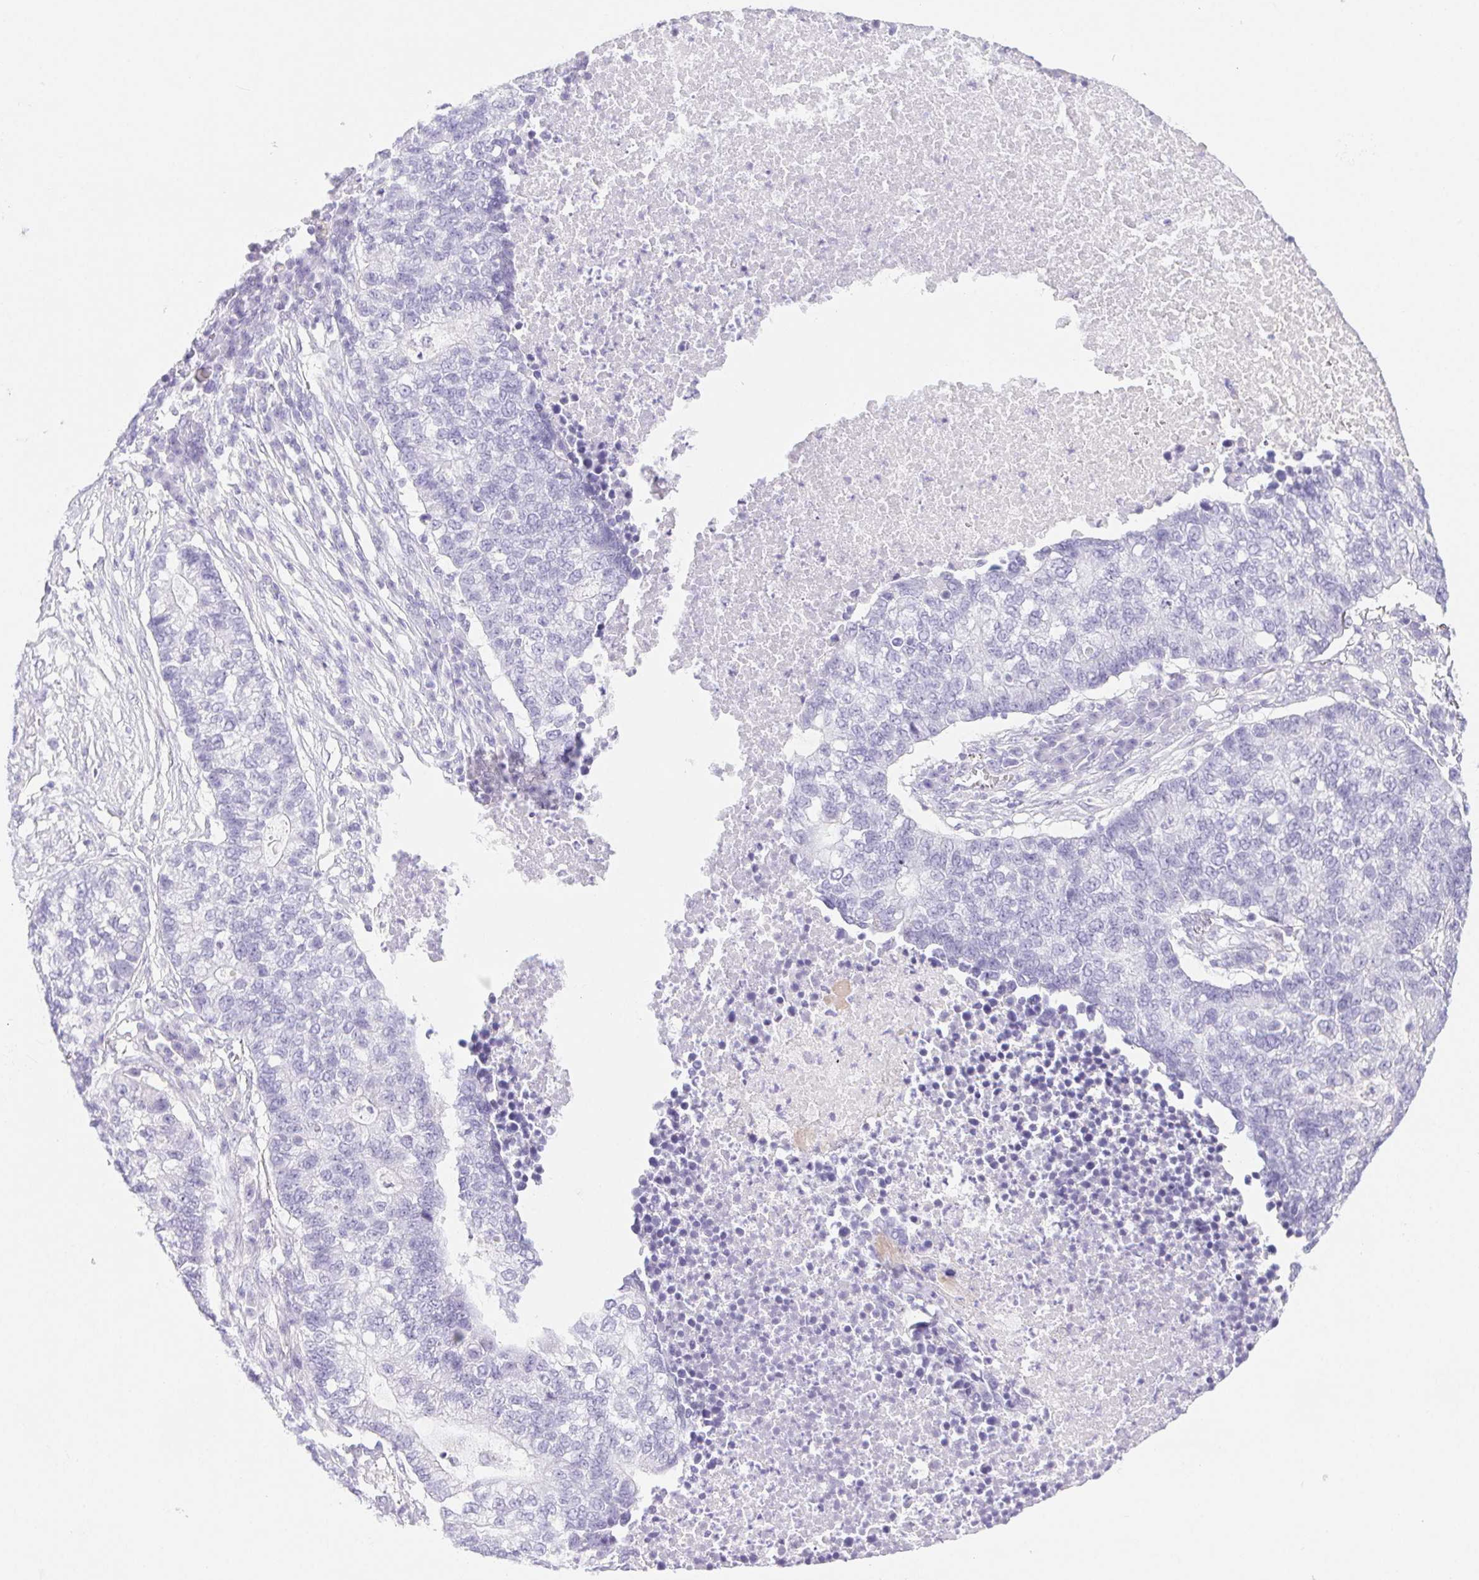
{"staining": {"intensity": "negative", "quantity": "none", "location": "none"}, "tissue": "lung cancer", "cell_type": "Tumor cells", "image_type": "cancer", "snomed": [{"axis": "morphology", "description": "Adenocarcinoma, NOS"}, {"axis": "topography", "description": "Lung"}], "caption": "IHC micrograph of human lung cancer stained for a protein (brown), which reveals no expression in tumor cells.", "gene": "PNLIP", "patient": {"sex": "male", "age": 57}}